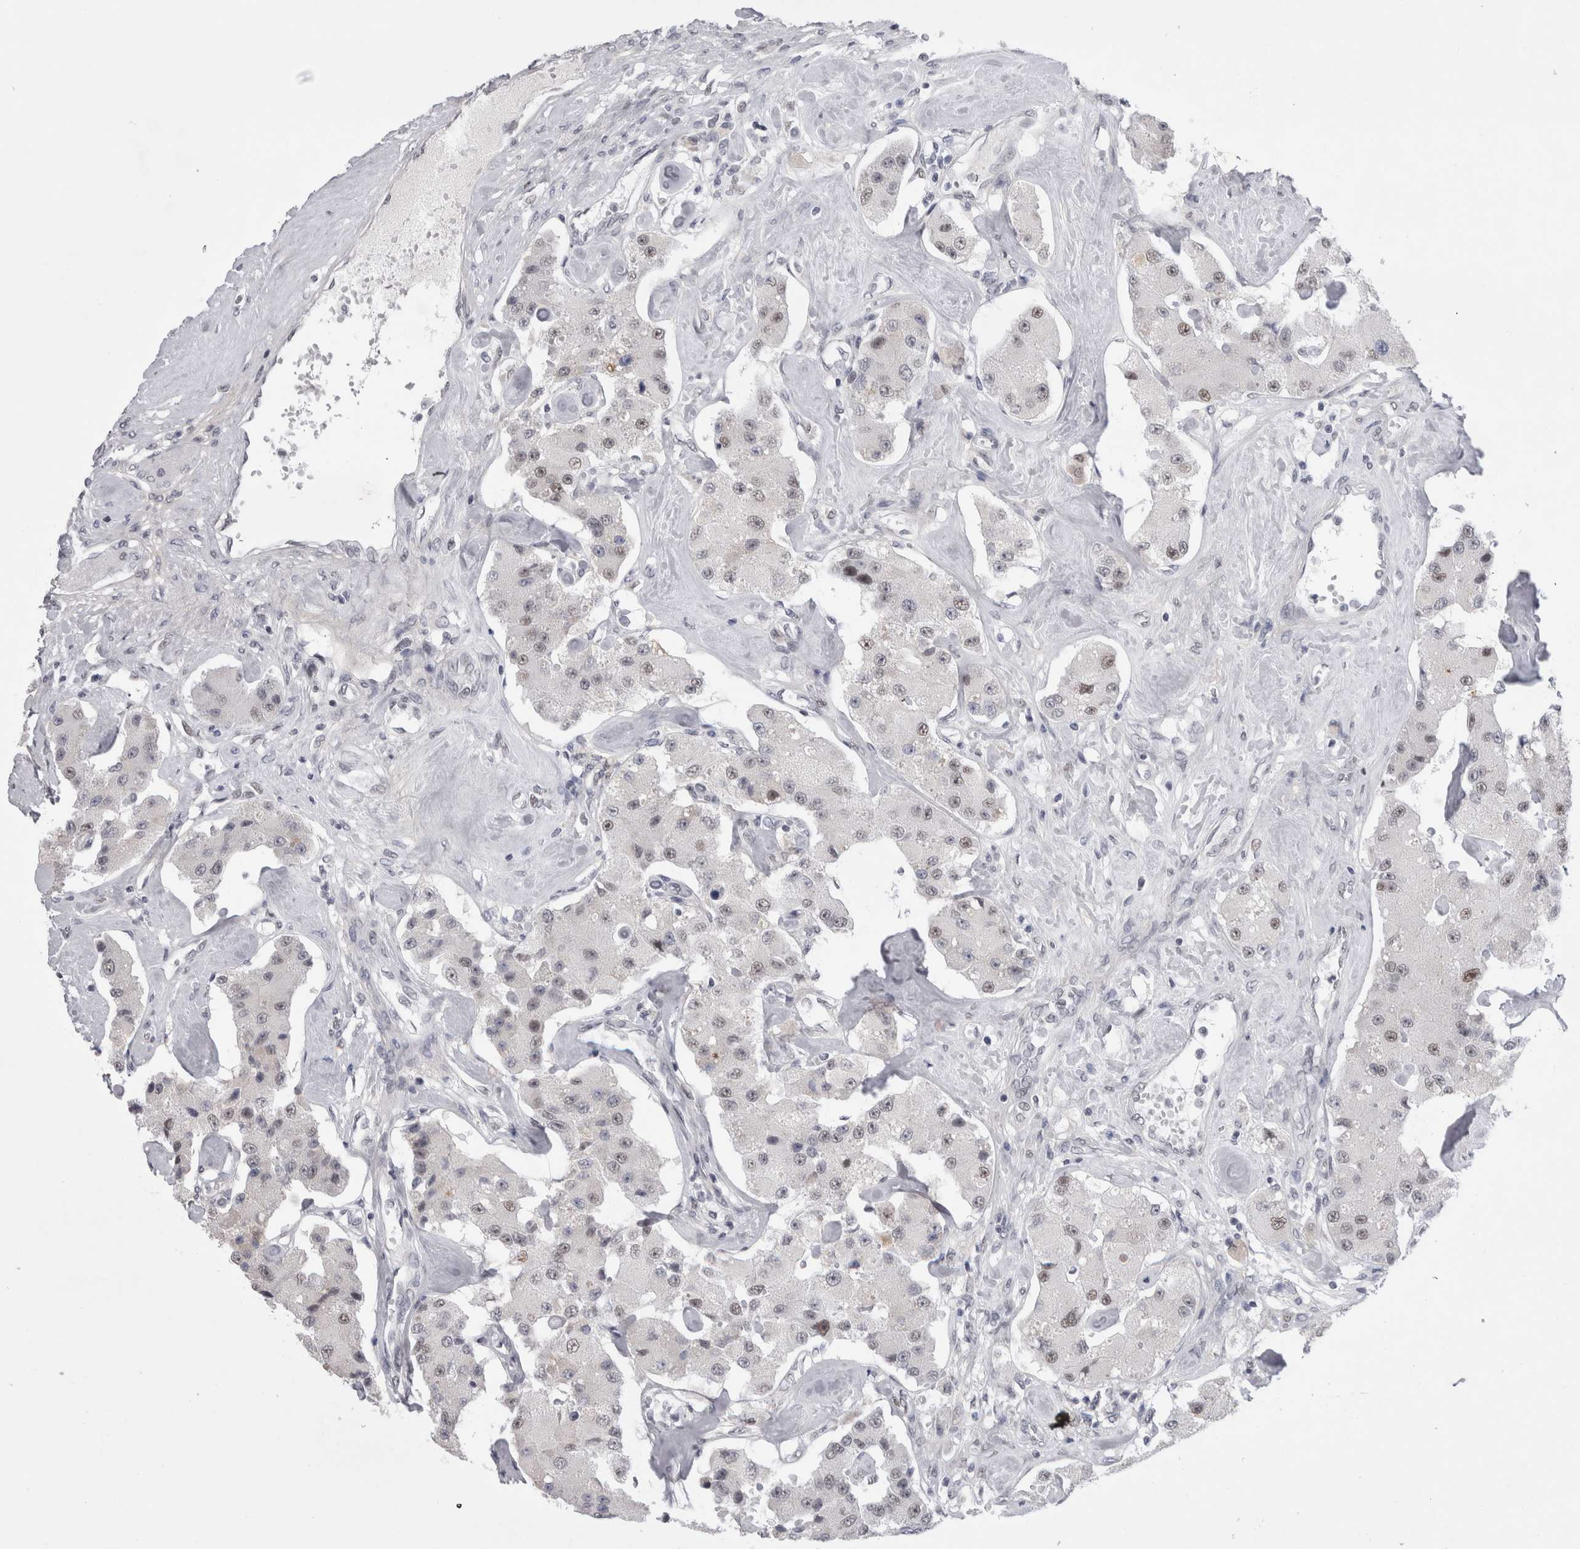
{"staining": {"intensity": "weak", "quantity": "<25%", "location": "nuclear"}, "tissue": "carcinoid", "cell_type": "Tumor cells", "image_type": "cancer", "snomed": [{"axis": "morphology", "description": "Carcinoid, malignant, NOS"}, {"axis": "topography", "description": "Pancreas"}], "caption": "Tumor cells show no significant protein expression in carcinoid.", "gene": "API5", "patient": {"sex": "male", "age": 41}}